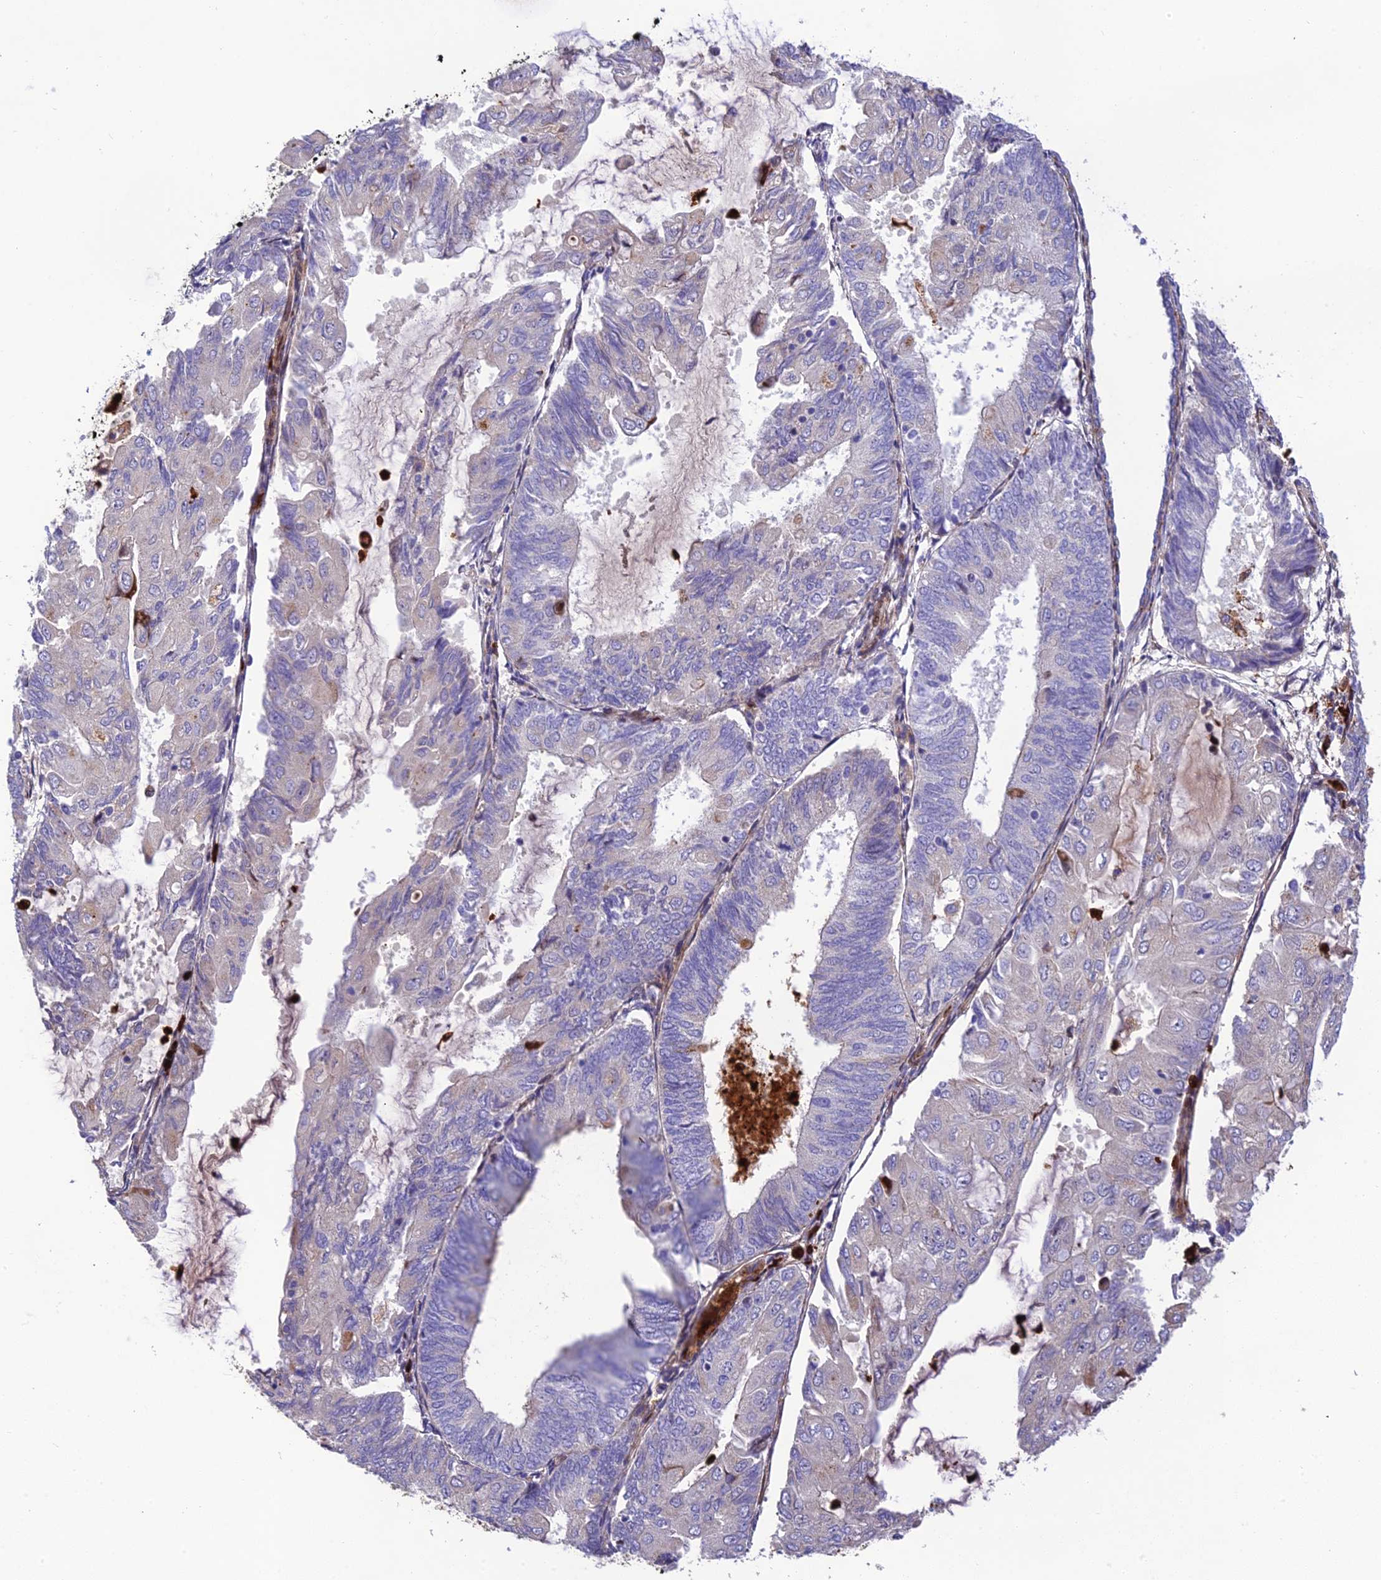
{"staining": {"intensity": "negative", "quantity": "none", "location": "none"}, "tissue": "endometrial cancer", "cell_type": "Tumor cells", "image_type": "cancer", "snomed": [{"axis": "morphology", "description": "Adenocarcinoma, NOS"}, {"axis": "topography", "description": "Endometrium"}], "caption": "Immunohistochemistry (IHC) photomicrograph of endometrial cancer (adenocarcinoma) stained for a protein (brown), which shows no positivity in tumor cells. (IHC, brightfield microscopy, high magnification).", "gene": "CPSF4L", "patient": {"sex": "female", "age": 81}}